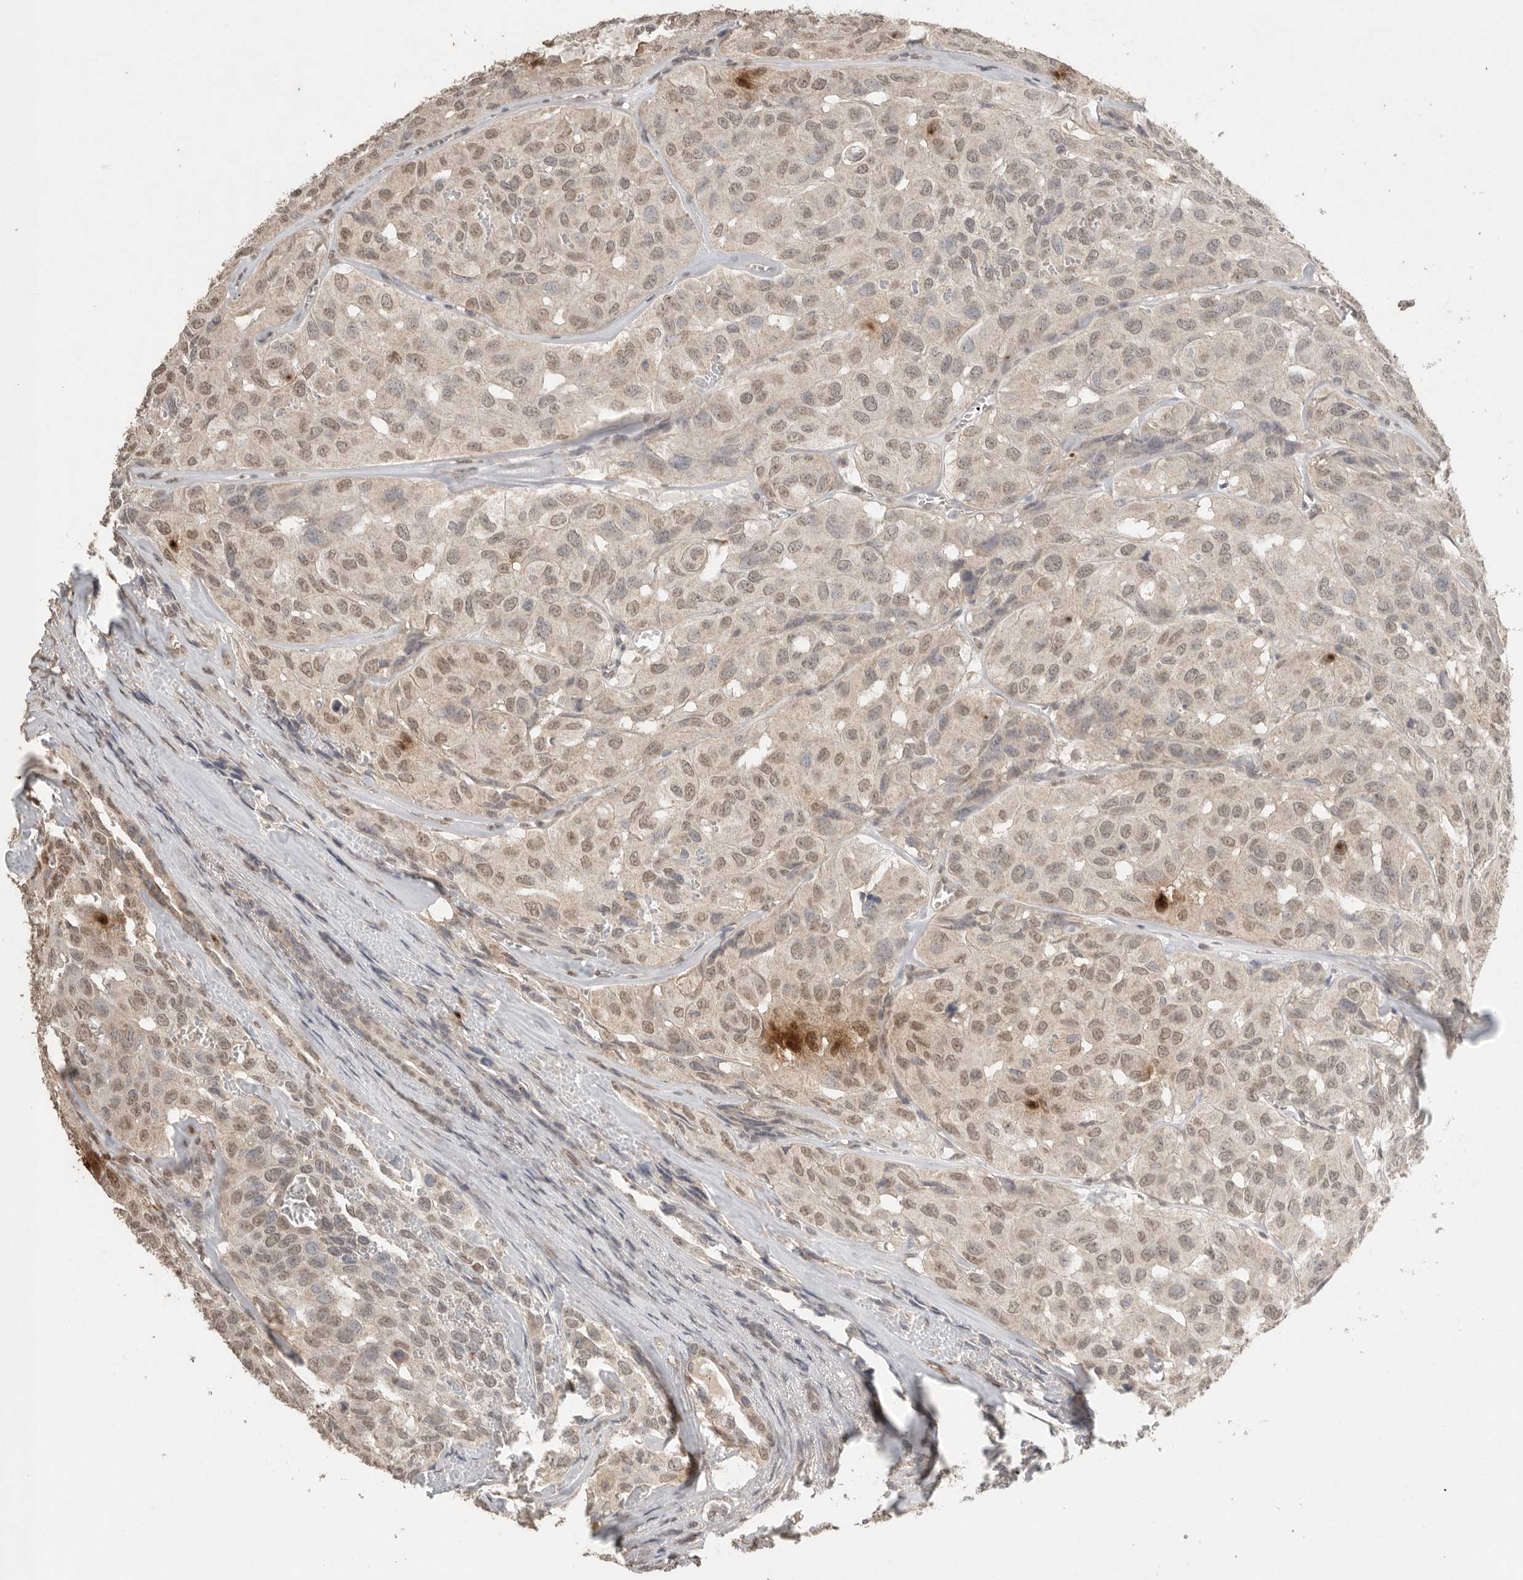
{"staining": {"intensity": "weak", "quantity": ">75%", "location": "nuclear"}, "tissue": "head and neck cancer", "cell_type": "Tumor cells", "image_type": "cancer", "snomed": [{"axis": "morphology", "description": "Adenocarcinoma, NOS"}, {"axis": "topography", "description": "Salivary gland, NOS"}, {"axis": "topography", "description": "Head-Neck"}], "caption": "Head and neck adenocarcinoma stained with a brown dye displays weak nuclear positive staining in approximately >75% of tumor cells.", "gene": "KLK5", "patient": {"sex": "female", "age": 76}}